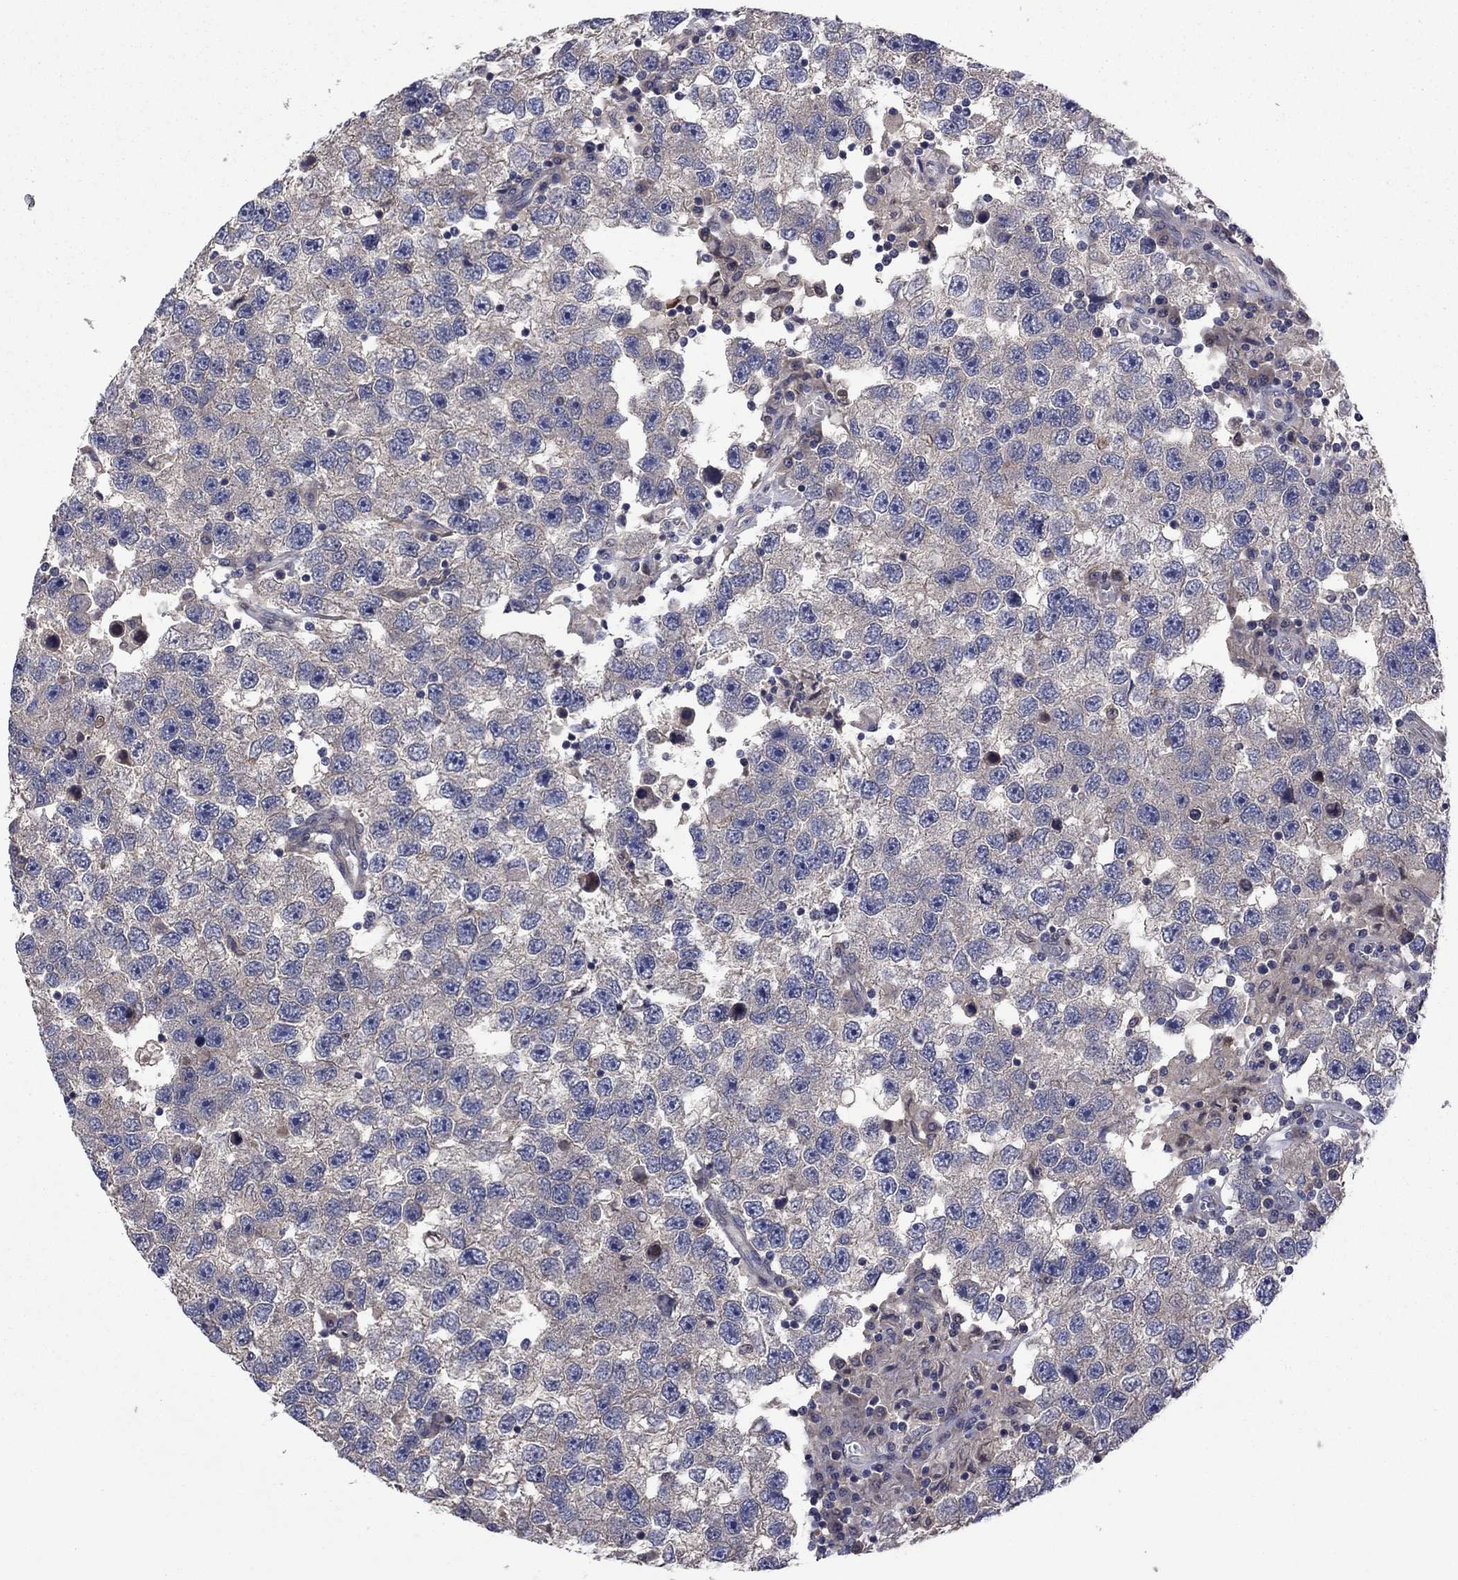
{"staining": {"intensity": "negative", "quantity": "none", "location": "none"}, "tissue": "testis cancer", "cell_type": "Tumor cells", "image_type": "cancer", "snomed": [{"axis": "morphology", "description": "Seminoma, NOS"}, {"axis": "topography", "description": "Testis"}], "caption": "High magnification brightfield microscopy of testis seminoma stained with DAB (brown) and counterstained with hematoxylin (blue): tumor cells show no significant staining.", "gene": "MSRB1", "patient": {"sex": "male", "age": 26}}